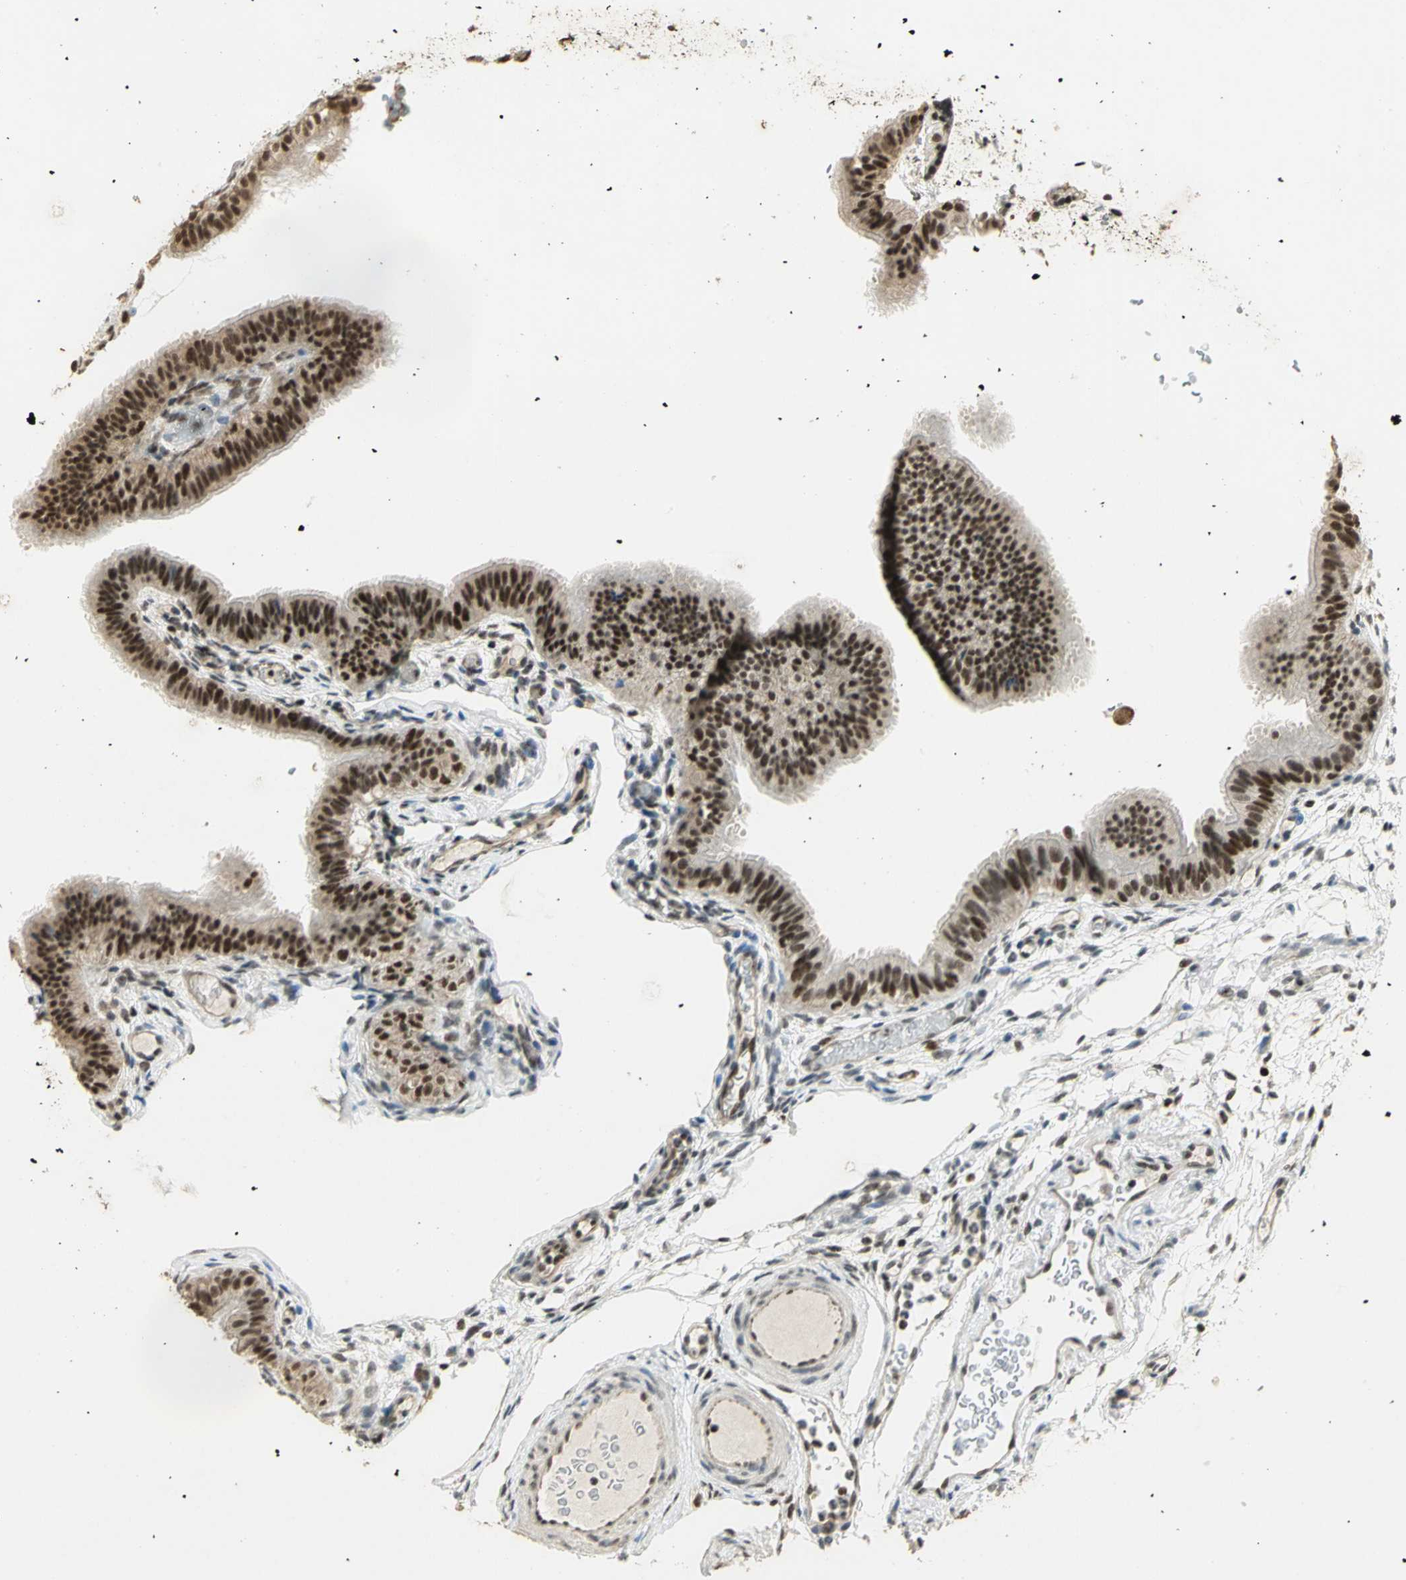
{"staining": {"intensity": "strong", "quantity": ">75%", "location": "nuclear"}, "tissue": "fallopian tube", "cell_type": "Glandular cells", "image_type": "normal", "snomed": [{"axis": "morphology", "description": "Normal tissue, NOS"}, {"axis": "morphology", "description": "Dermoid, NOS"}, {"axis": "topography", "description": "Fallopian tube"}], "caption": "DAB (3,3'-diaminobenzidine) immunohistochemical staining of unremarkable fallopian tube displays strong nuclear protein expression in approximately >75% of glandular cells.", "gene": "ELF1", "patient": {"sex": "female", "age": 33}}